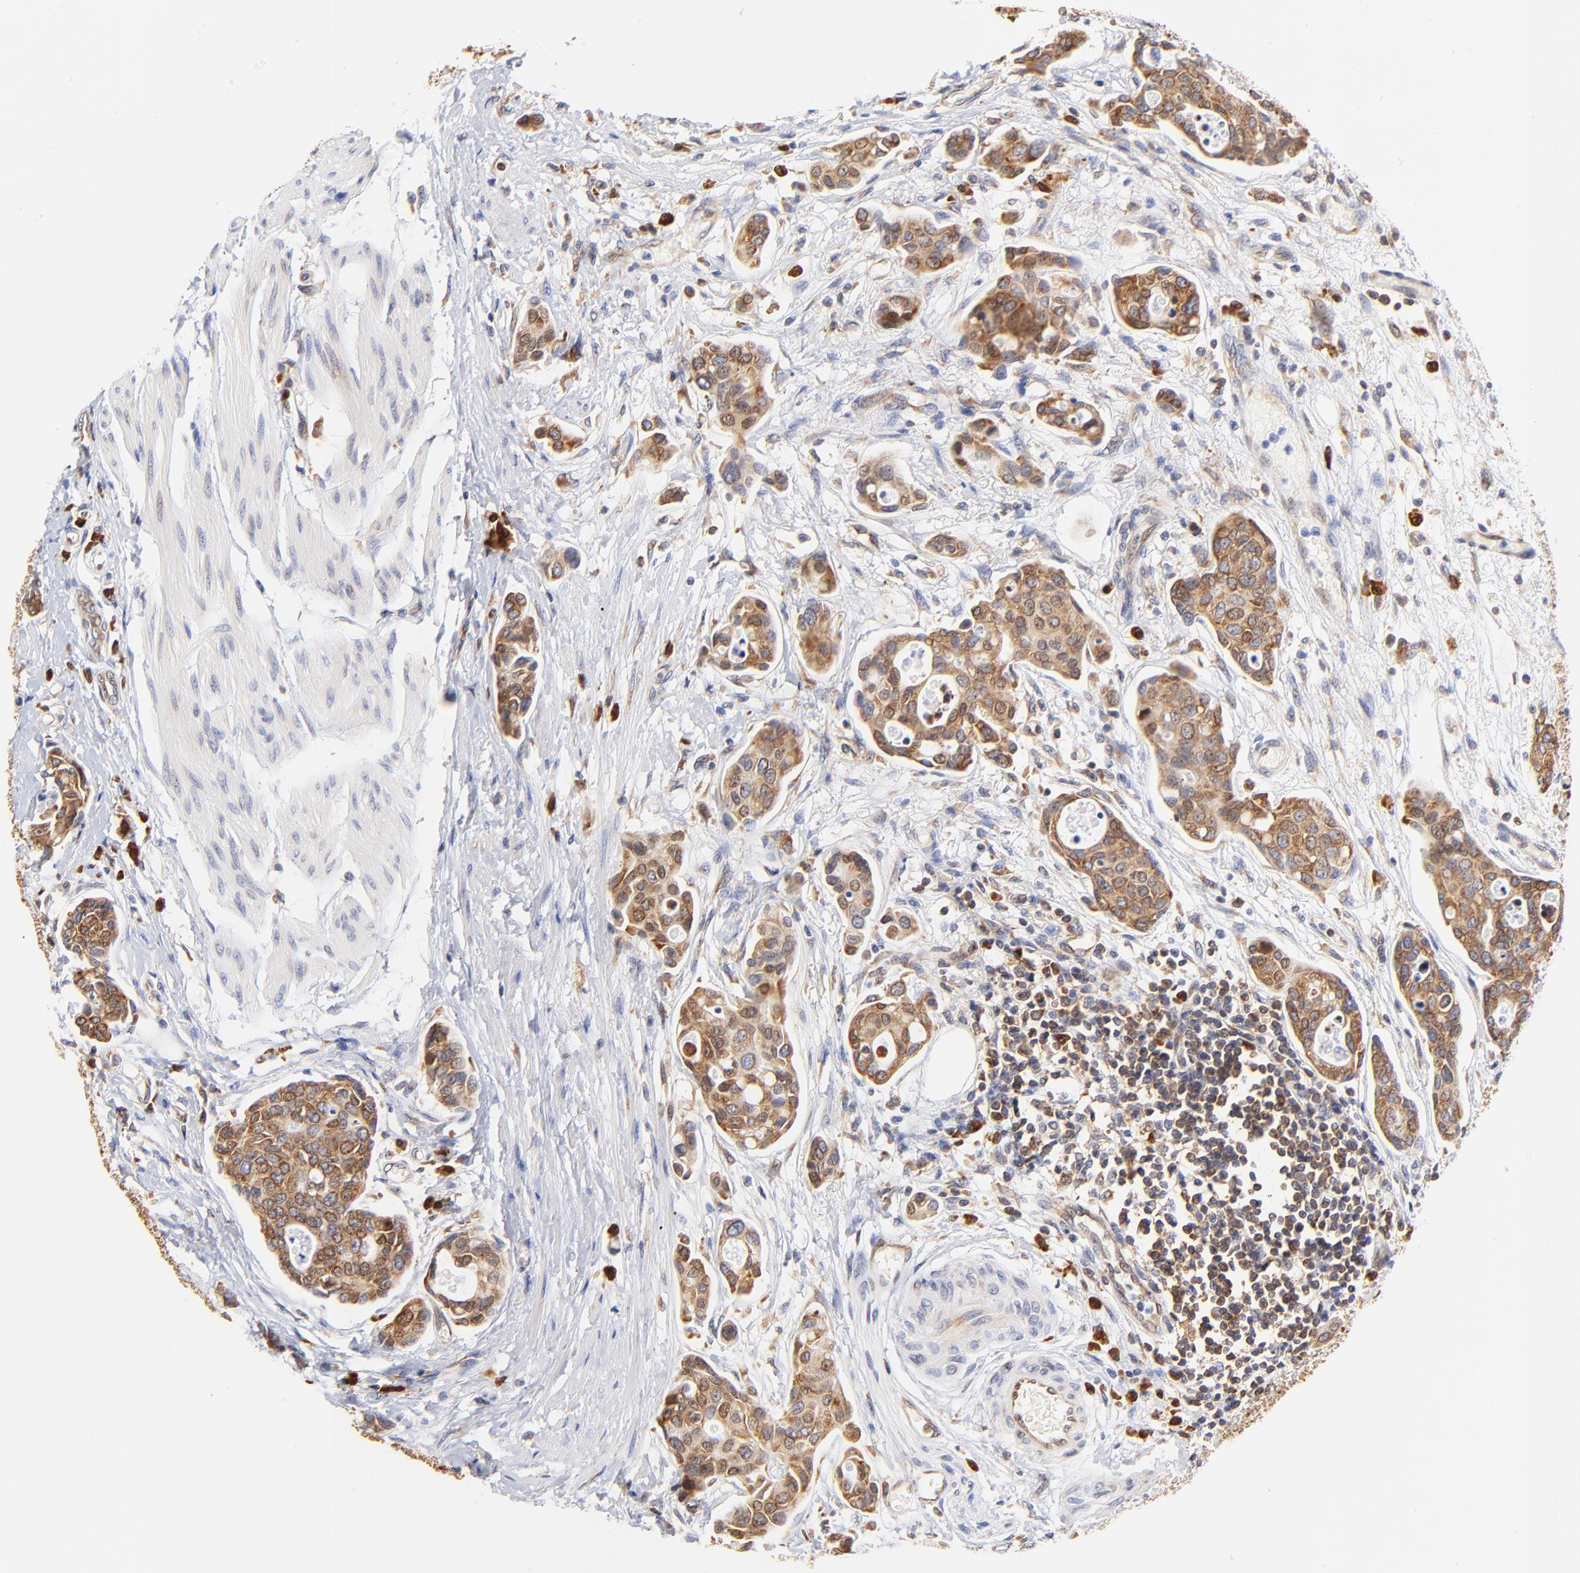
{"staining": {"intensity": "moderate", "quantity": ">75%", "location": "cytoplasmic/membranous,nuclear"}, "tissue": "urothelial cancer", "cell_type": "Tumor cells", "image_type": "cancer", "snomed": [{"axis": "morphology", "description": "Urothelial carcinoma, High grade"}, {"axis": "topography", "description": "Urinary bladder"}], "caption": "Tumor cells show medium levels of moderate cytoplasmic/membranous and nuclear positivity in about >75% of cells in human high-grade urothelial carcinoma. (IHC, brightfield microscopy, high magnification).", "gene": "RPL27", "patient": {"sex": "male", "age": 78}}